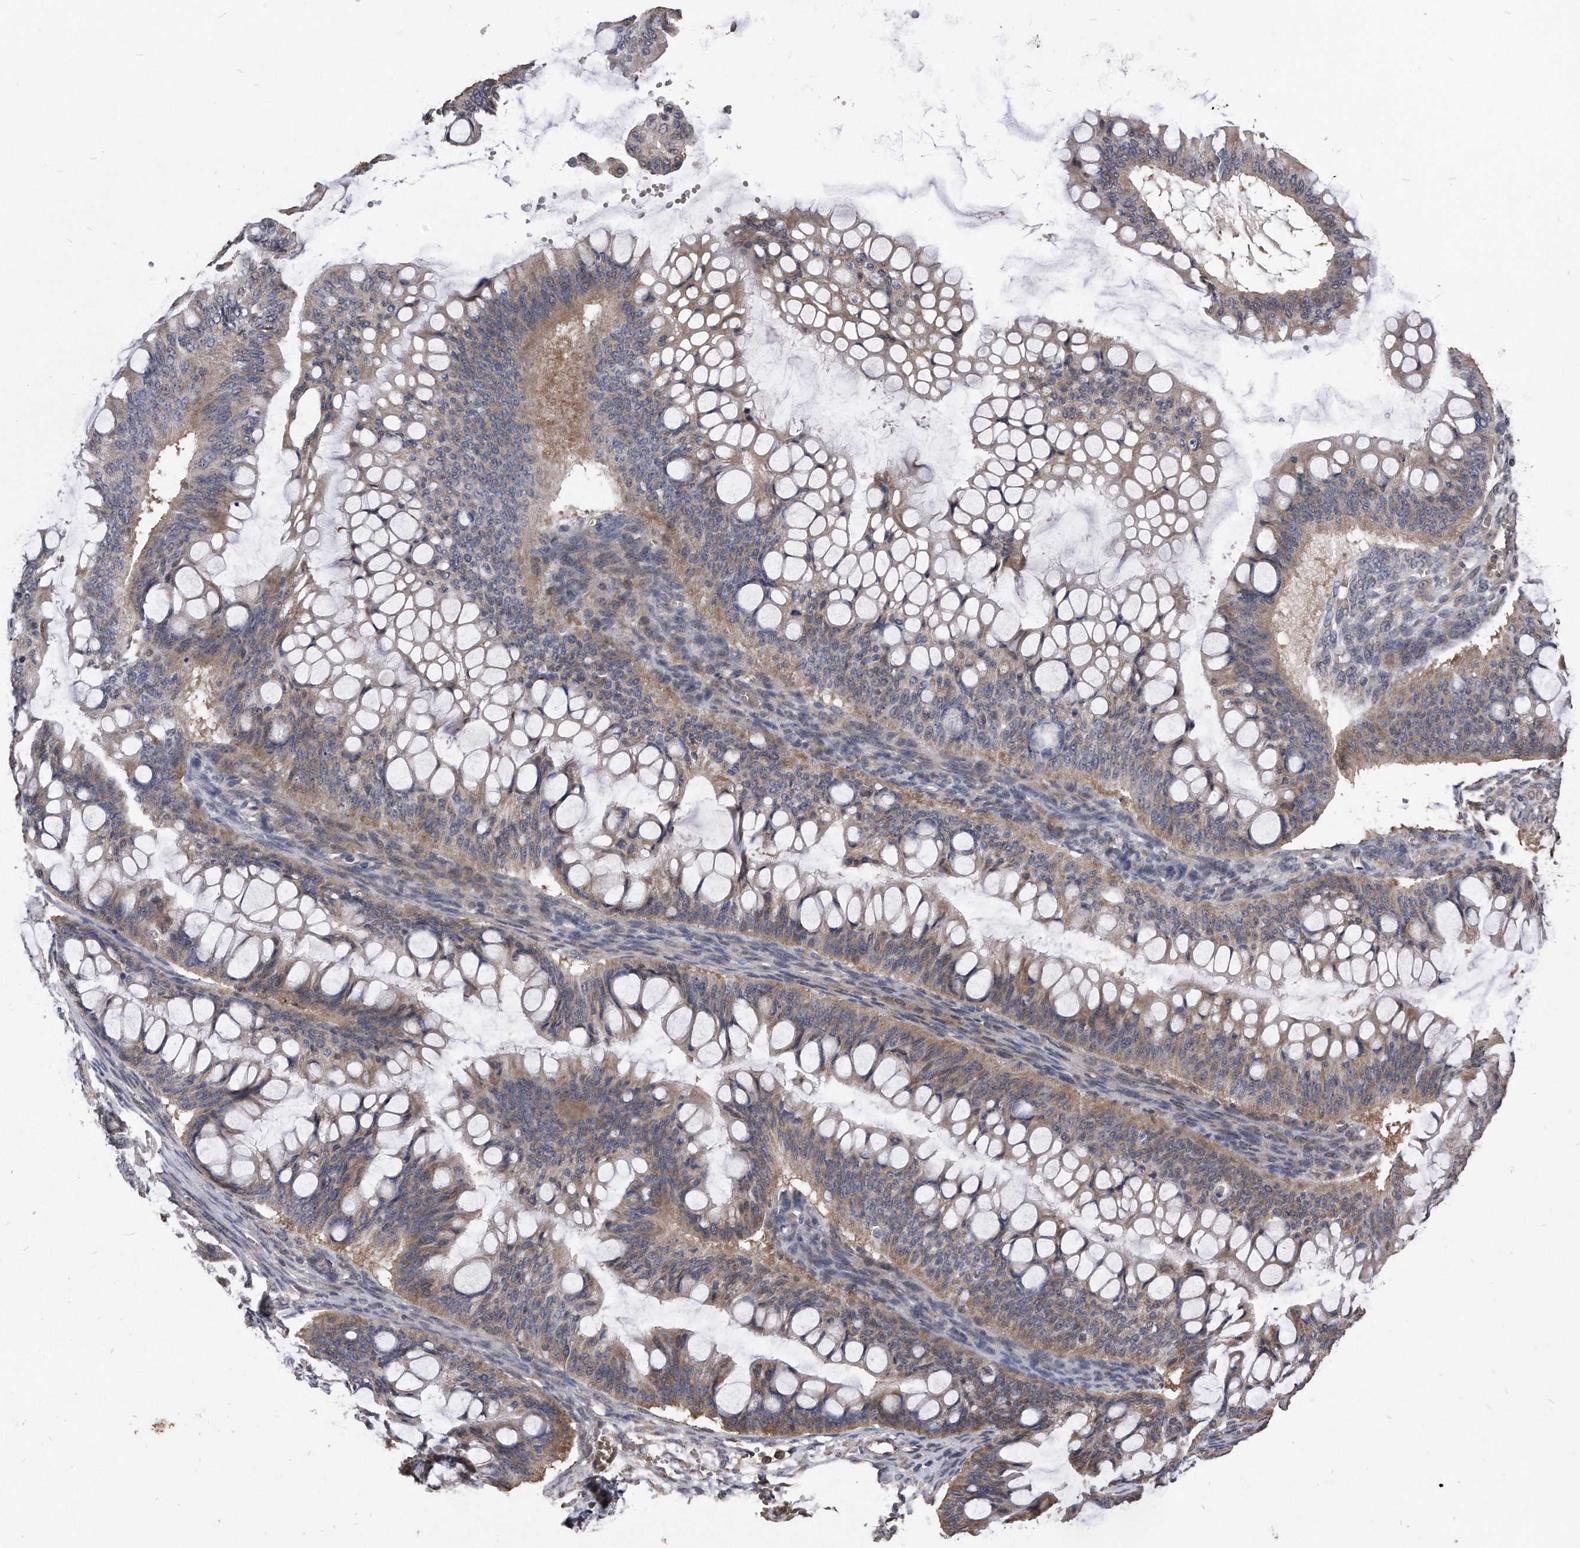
{"staining": {"intensity": "weak", "quantity": ">75%", "location": "cytoplasmic/membranous"}, "tissue": "ovarian cancer", "cell_type": "Tumor cells", "image_type": "cancer", "snomed": [{"axis": "morphology", "description": "Cystadenocarcinoma, mucinous, NOS"}, {"axis": "topography", "description": "Ovary"}], "caption": "Protein expression analysis of ovarian cancer (mucinous cystadenocarcinoma) demonstrates weak cytoplasmic/membranous expression in approximately >75% of tumor cells.", "gene": "IL20RA", "patient": {"sex": "female", "age": 73}}